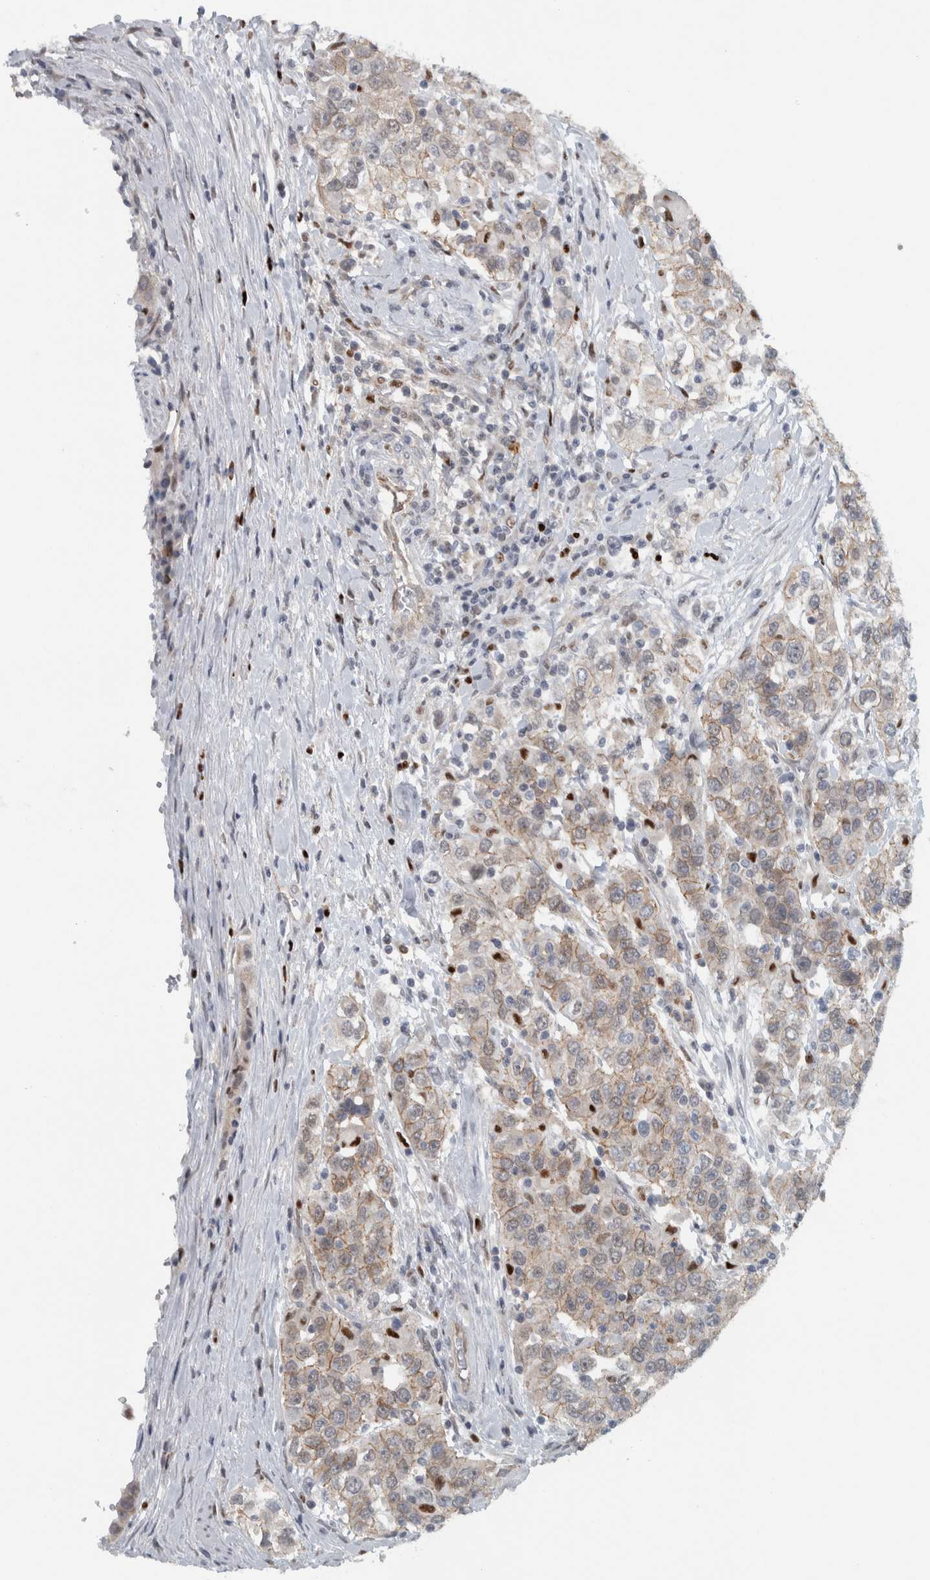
{"staining": {"intensity": "weak", "quantity": ">75%", "location": "cytoplasmic/membranous"}, "tissue": "urothelial cancer", "cell_type": "Tumor cells", "image_type": "cancer", "snomed": [{"axis": "morphology", "description": "Urothelial carcinoma, High grade"}, {"axis": "topography", "description": "Urinary bladder"}], "caption": "A high-resolution photomicrograph shows immunohistochemistry staining of urothelial carcinoma (high-grade), which reveals weak cytoplasmic/membranous positivity in approximately >75% of tumor cells.", "gene": "ADPRM", "patient": {"sex": "female", "age": 80}}